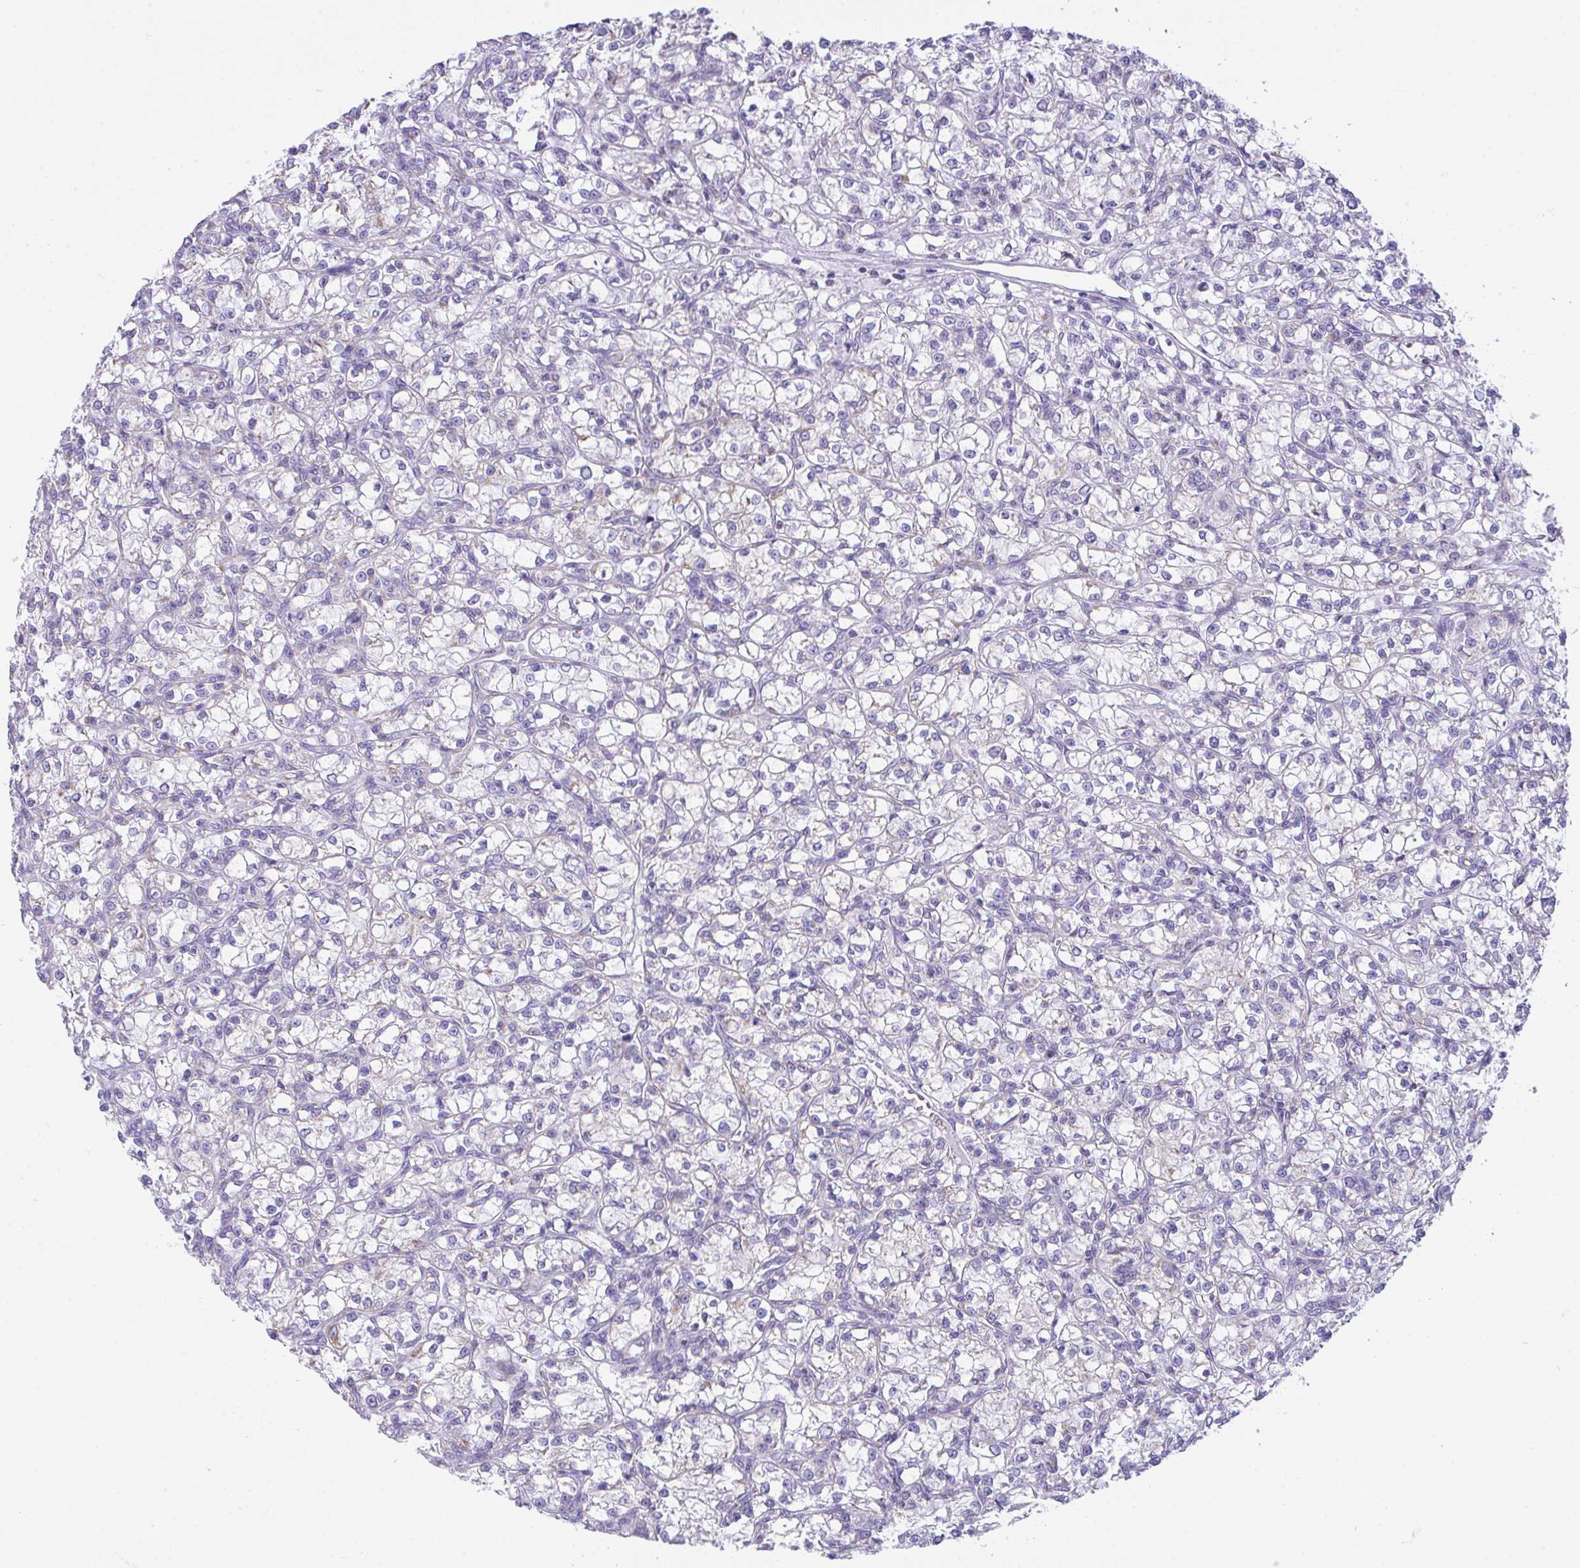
{"staining": {"intensity": "negative", "quantity": "none", "location": "none"}, "tissue": "renal cancer", "cell_type": "Tumor cells", "image_type": "cancer", "snomed": [{"axis": "morphology", "description": "Adenocarcinoma, NOS"}, {"axis": "topography", "description": "Kidney"}], "caption": "Protein analysis of renal cancer demonstrates no significant staining in tumor cells.", "gene": "NLRP8", "patient": {"sex": "female", "age": 59}}